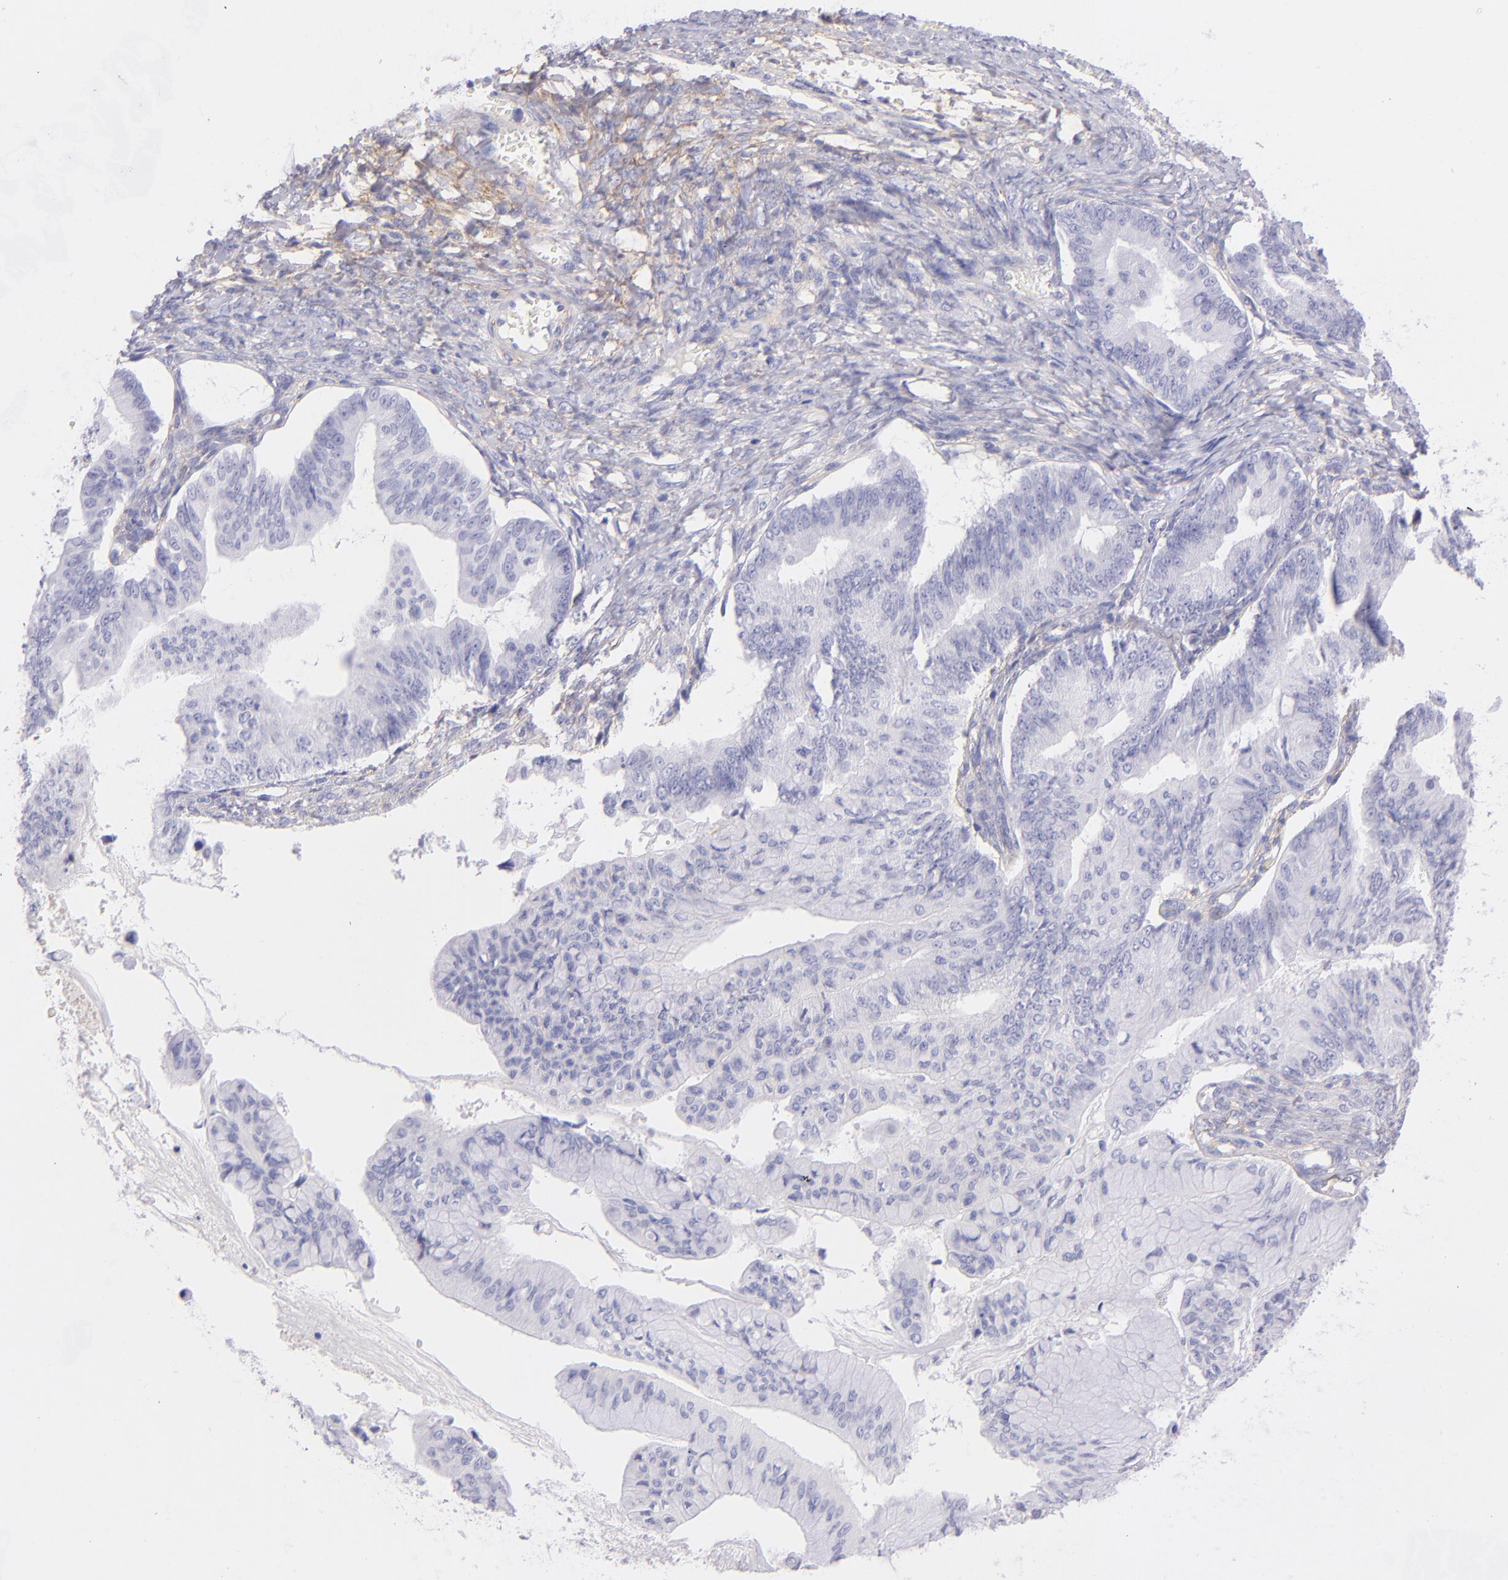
{"staining": {"intensity": "negative", "quantity": "none", "location": "none"}, "tissue": "ovarian cancer", "cell_type": "Tumor cells", "image_type": "cancer", "snomed": [{"axis": "morphology", "description": "Cystadenocarcinoma, mucinous, NOS"}, {"axis": "topography", "description": "Ovary"}], "caption": "Immunohistochemistry (IHC) photomicrograph of neoplastic tissue: human ovarian cancer stained with DAB (3,3'-diaminobenzidine) reveals no significant protein positivity in tumor cells.", "gene": "CD81", "patient": {"sex": "female", "age": 36}}